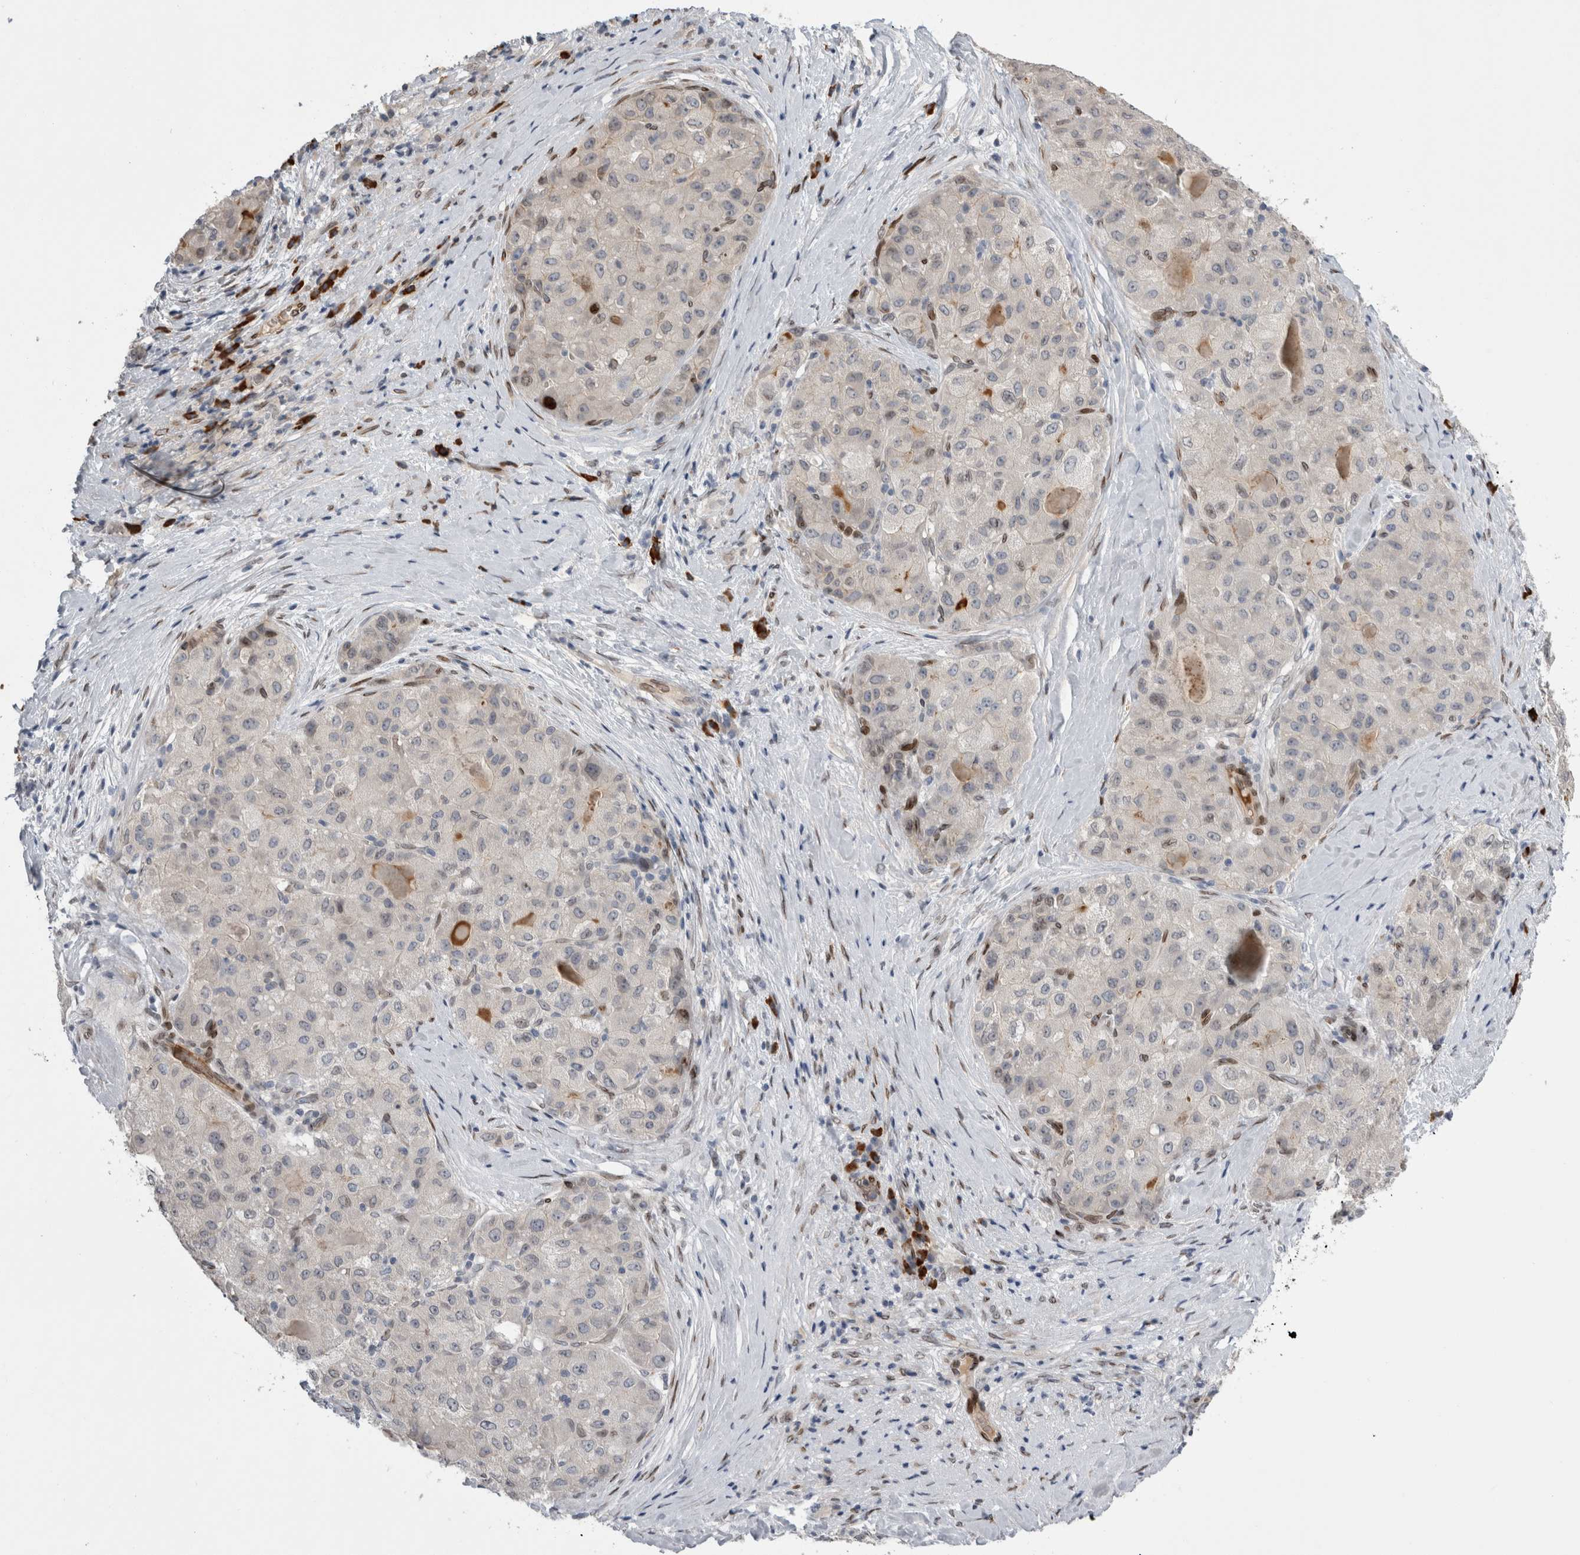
{"staining": {"intensity": "weak", "quantity": "<25%", "location": "nuclear"}, "tissue": "liver cancer", "cell_type": "Tumor cells", "image_type": "cancer", "snomed": [{"axis": "morphology", "description": "Carcinoma, Hepatocellular, NOS"}, {"axis": "topography", "description": "Liver"}], "caption": "Immunohistochemical staining of liver hepatocellular carcinoma exhibits no significant expression in tumor cells.", "gene": "DMTN", "patient": {"sex": "male", "age": 80}}